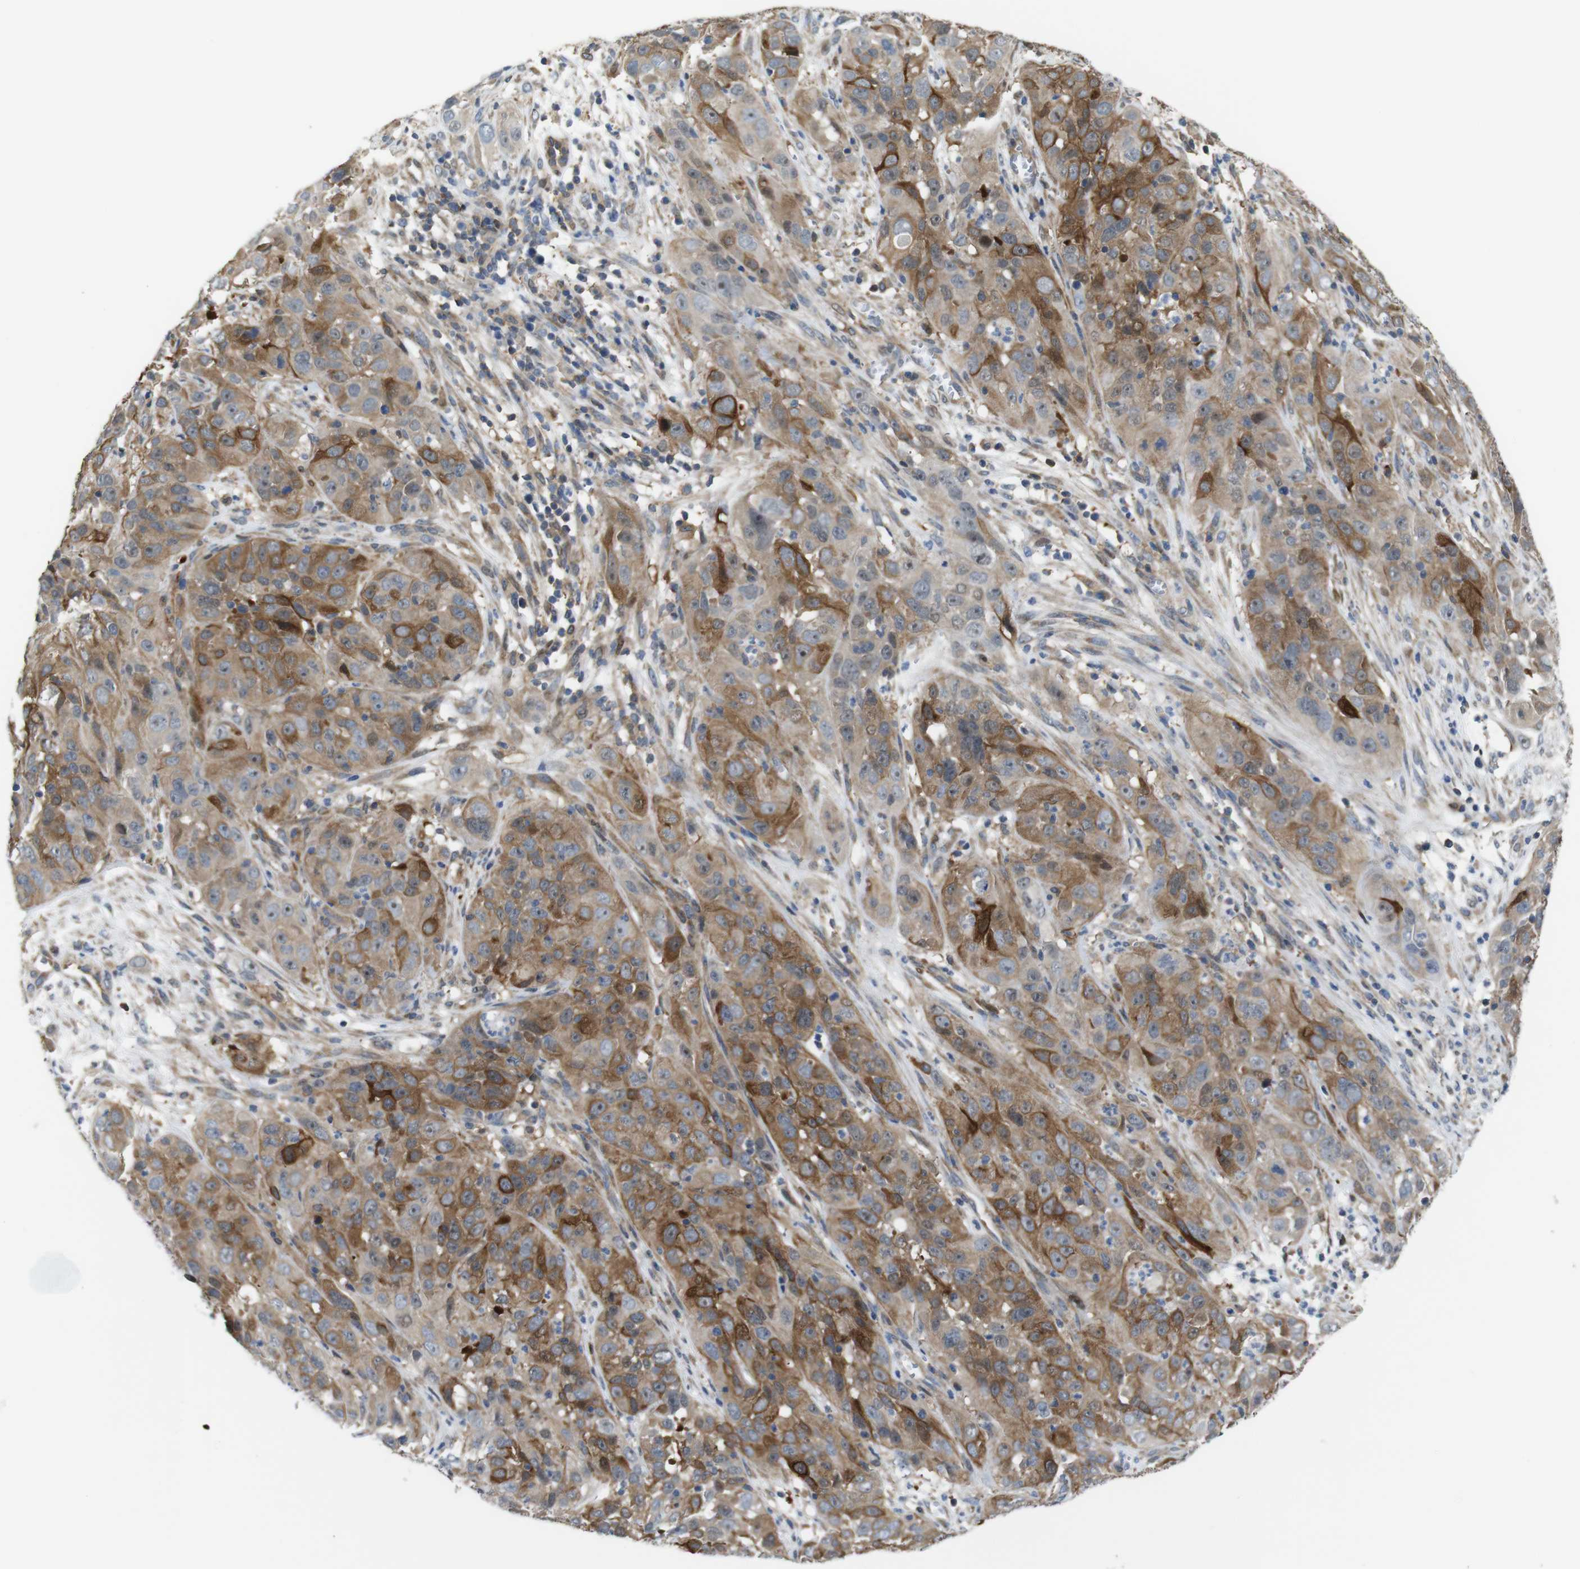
{"staining": {"intensity": "moderate", "quantity": ">75%", "location": "cytoplasmic/membranous"}, "tissue": "cervical cancer", "cell_type": "Tumor cells", "image_type": "cancer", "snomed": [{"axis": "morphology", "description": "Squamous cell carcinoma, NOS"}, {"axis": "topography", "description": "Cervix"}], "caption": "There is medium levels of moderate cytoplasmic/membranous staining in tumor cells of cervical squamous cell carcinoma, as demonstrated by immunohistochemical staining (brown color).", "gene": "PCOLCE2", "patient": {"sex": "female", "age": 32}}